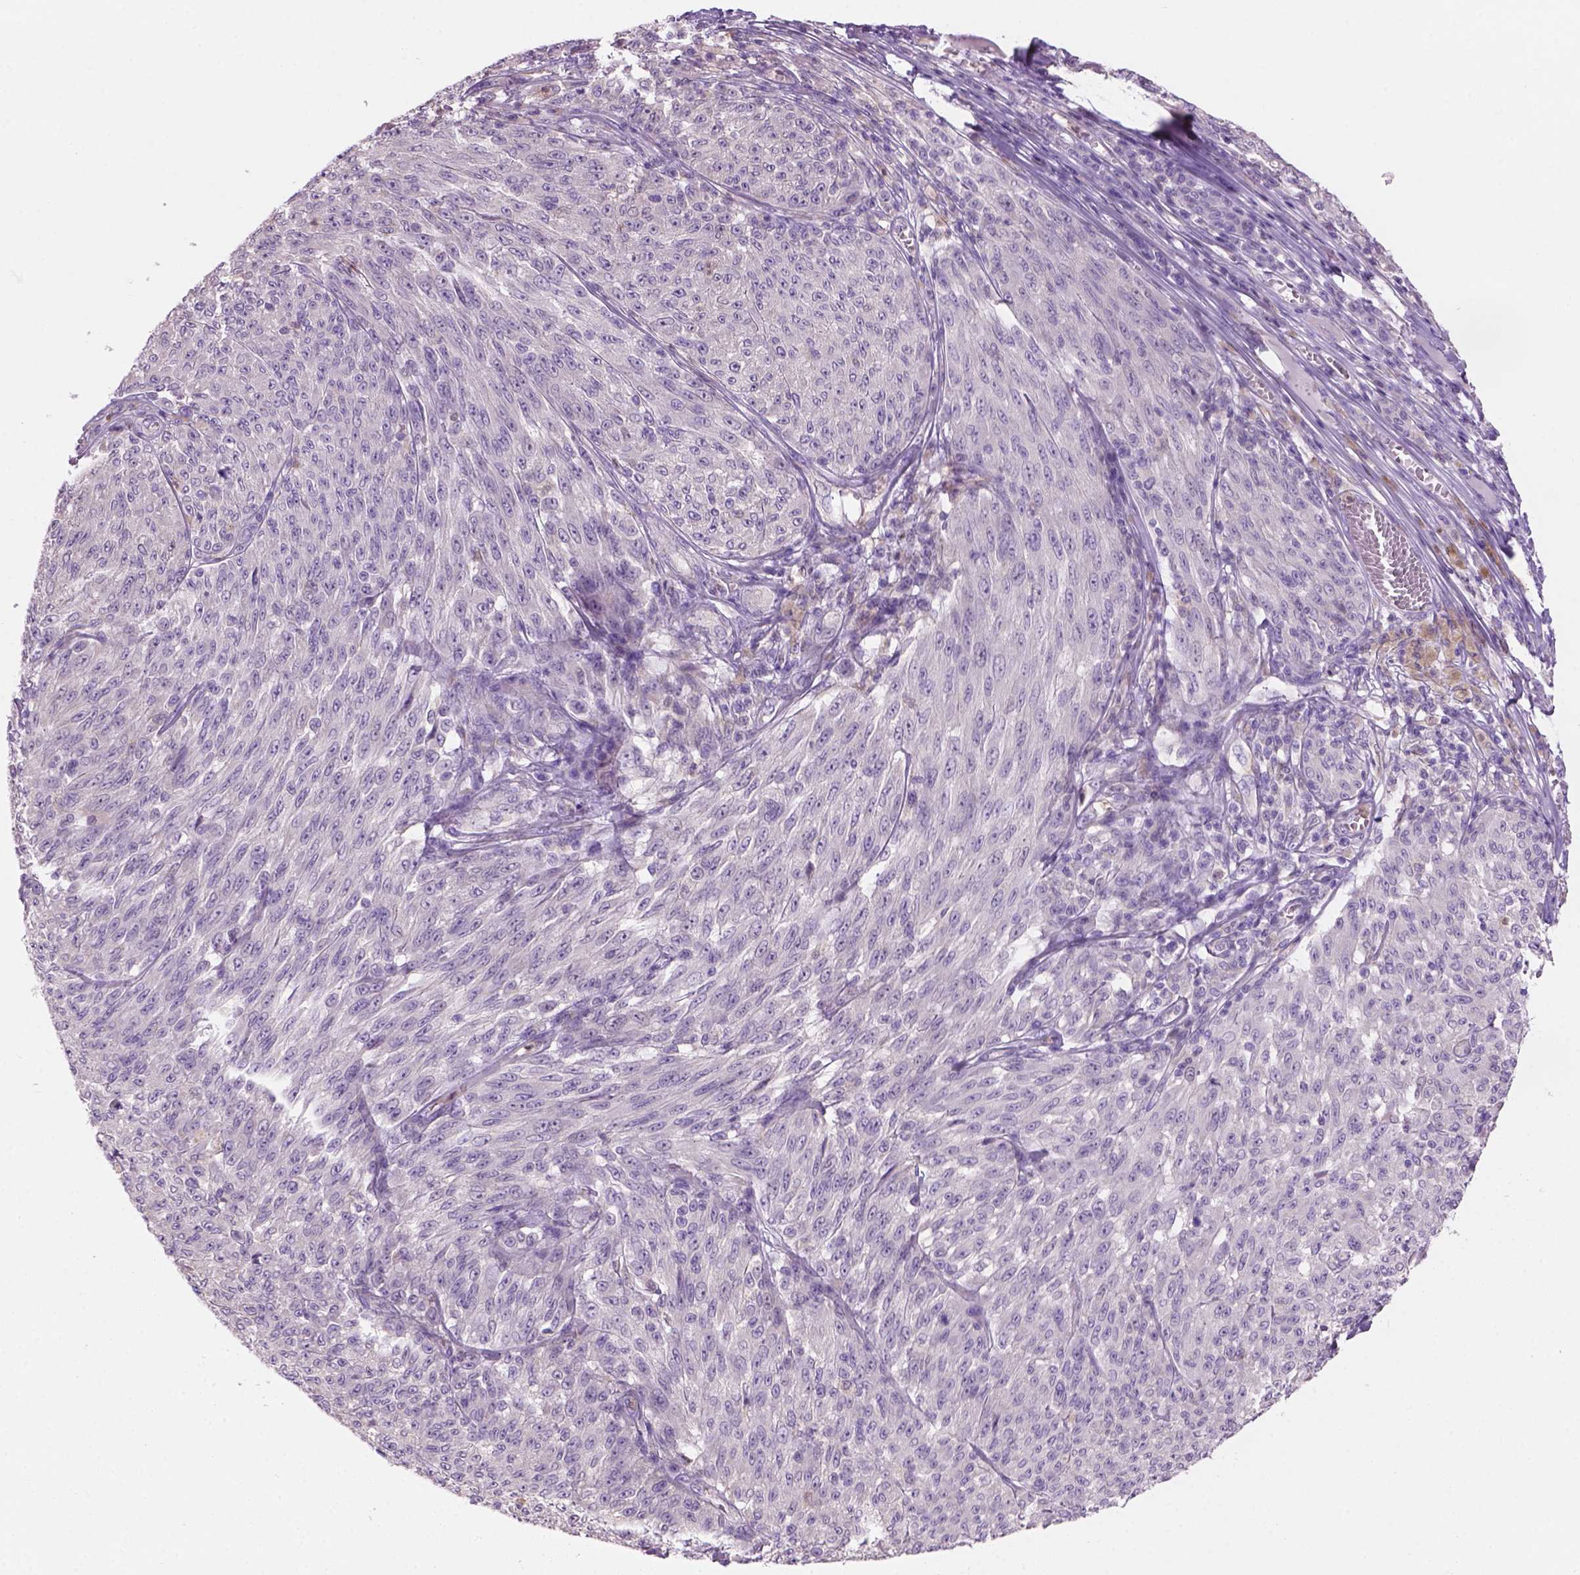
{"staining": {"intensity": "negative", "quantity": "none", "location": "none"}, "tissue": "melanoma", "cell_type": "Tumor cells", "image_type": "cancer", "snomed": [{"axis": "morphology", "description": "Malignant melanoma, NOS"}, {"axis": "topography", "description": "Skin"}], "caption": "IHC micrograph of neoplastic tissue: malignant melanoma stained with DAB displays no significant protein staining in tumor cells.", "gene": "CD84", "patient": {"sex": "male", "age": 85}}